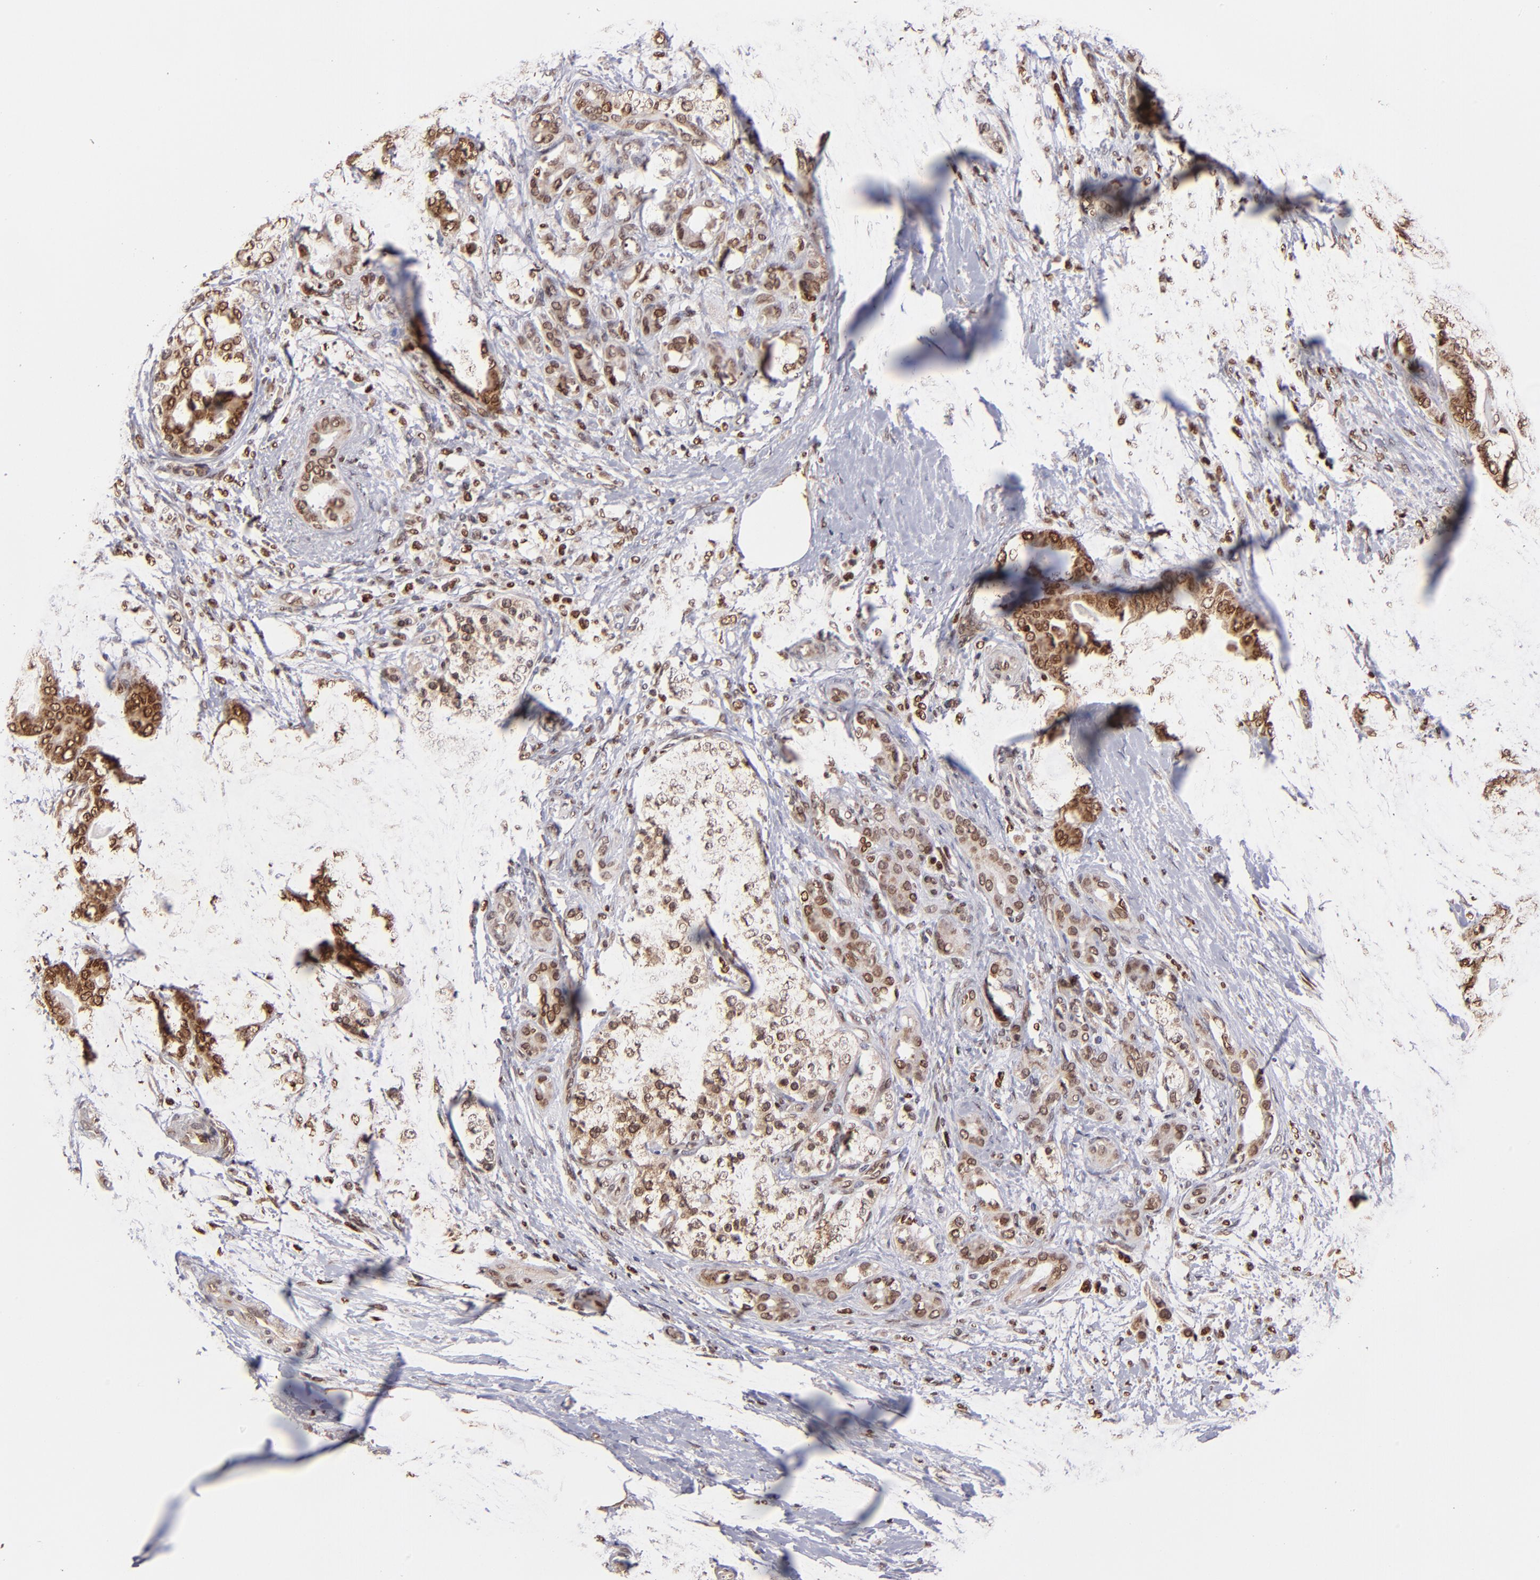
{"staining": {"intensity": "moderate", "quantity": ">75%", "location": "cytoplasmic/membranous,nuclear"}, "tissue": "pancreatic cancer", "cell_type": "Tumor cells", "image_type": "cancer", "snomed": [{"axis": "morphology", "description": "Adenocarcinoma, NOS"}, {"axis": "topography", "description": "Pancreas"}], "caption": "An immunohistochemistry histopathology image of neoplastic tissue is shown. Protein staining in brown labels moderate cytoplasmic/membranous and nuclear positivity in adenocarcinoma (pancreatic) within tumor cells.", "gene": "TOP1MT", "patient": {"sex": "male", "age": 63}}